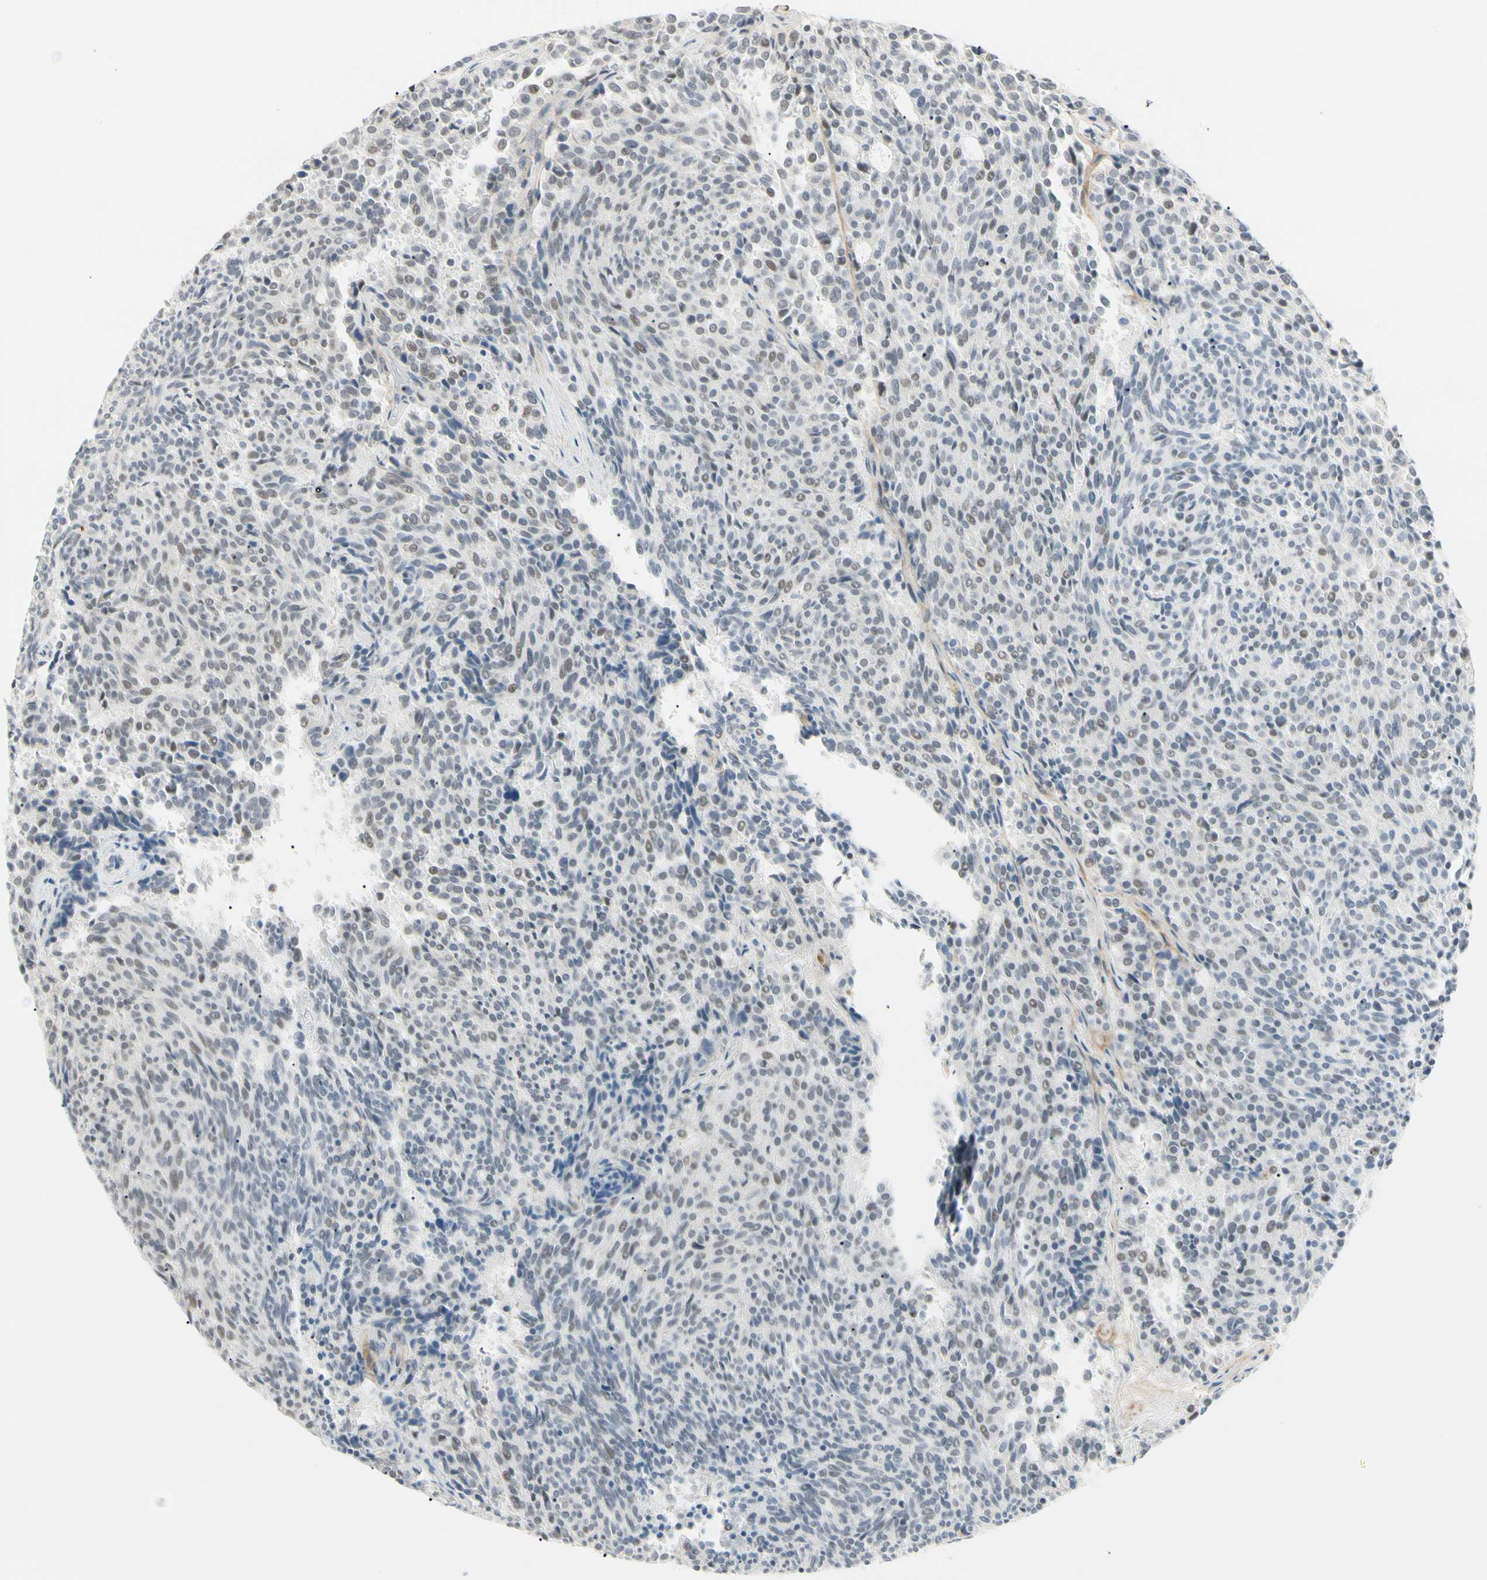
{"staining": {"intensity": "weak", "quantity": "25%-75%", "location": "nuclear"}, "tissue": "carcinoid", "cell_type": "Tumor cells", "image_type": "cancer", "snomed": [{"axis": "morphology", "description": "Carcinoid, malignant, NOS"}, {"axis": "topography", "description": "Pancreas"}], "caption": "Immunohistochemistry (IHC) of malignant carcinoid demonstrates low levels of weak nuclear expression in approximately 25%-75% of tumor cells.", "gene": "ASPN", "patient": {"sex": "female", "age": 54}}